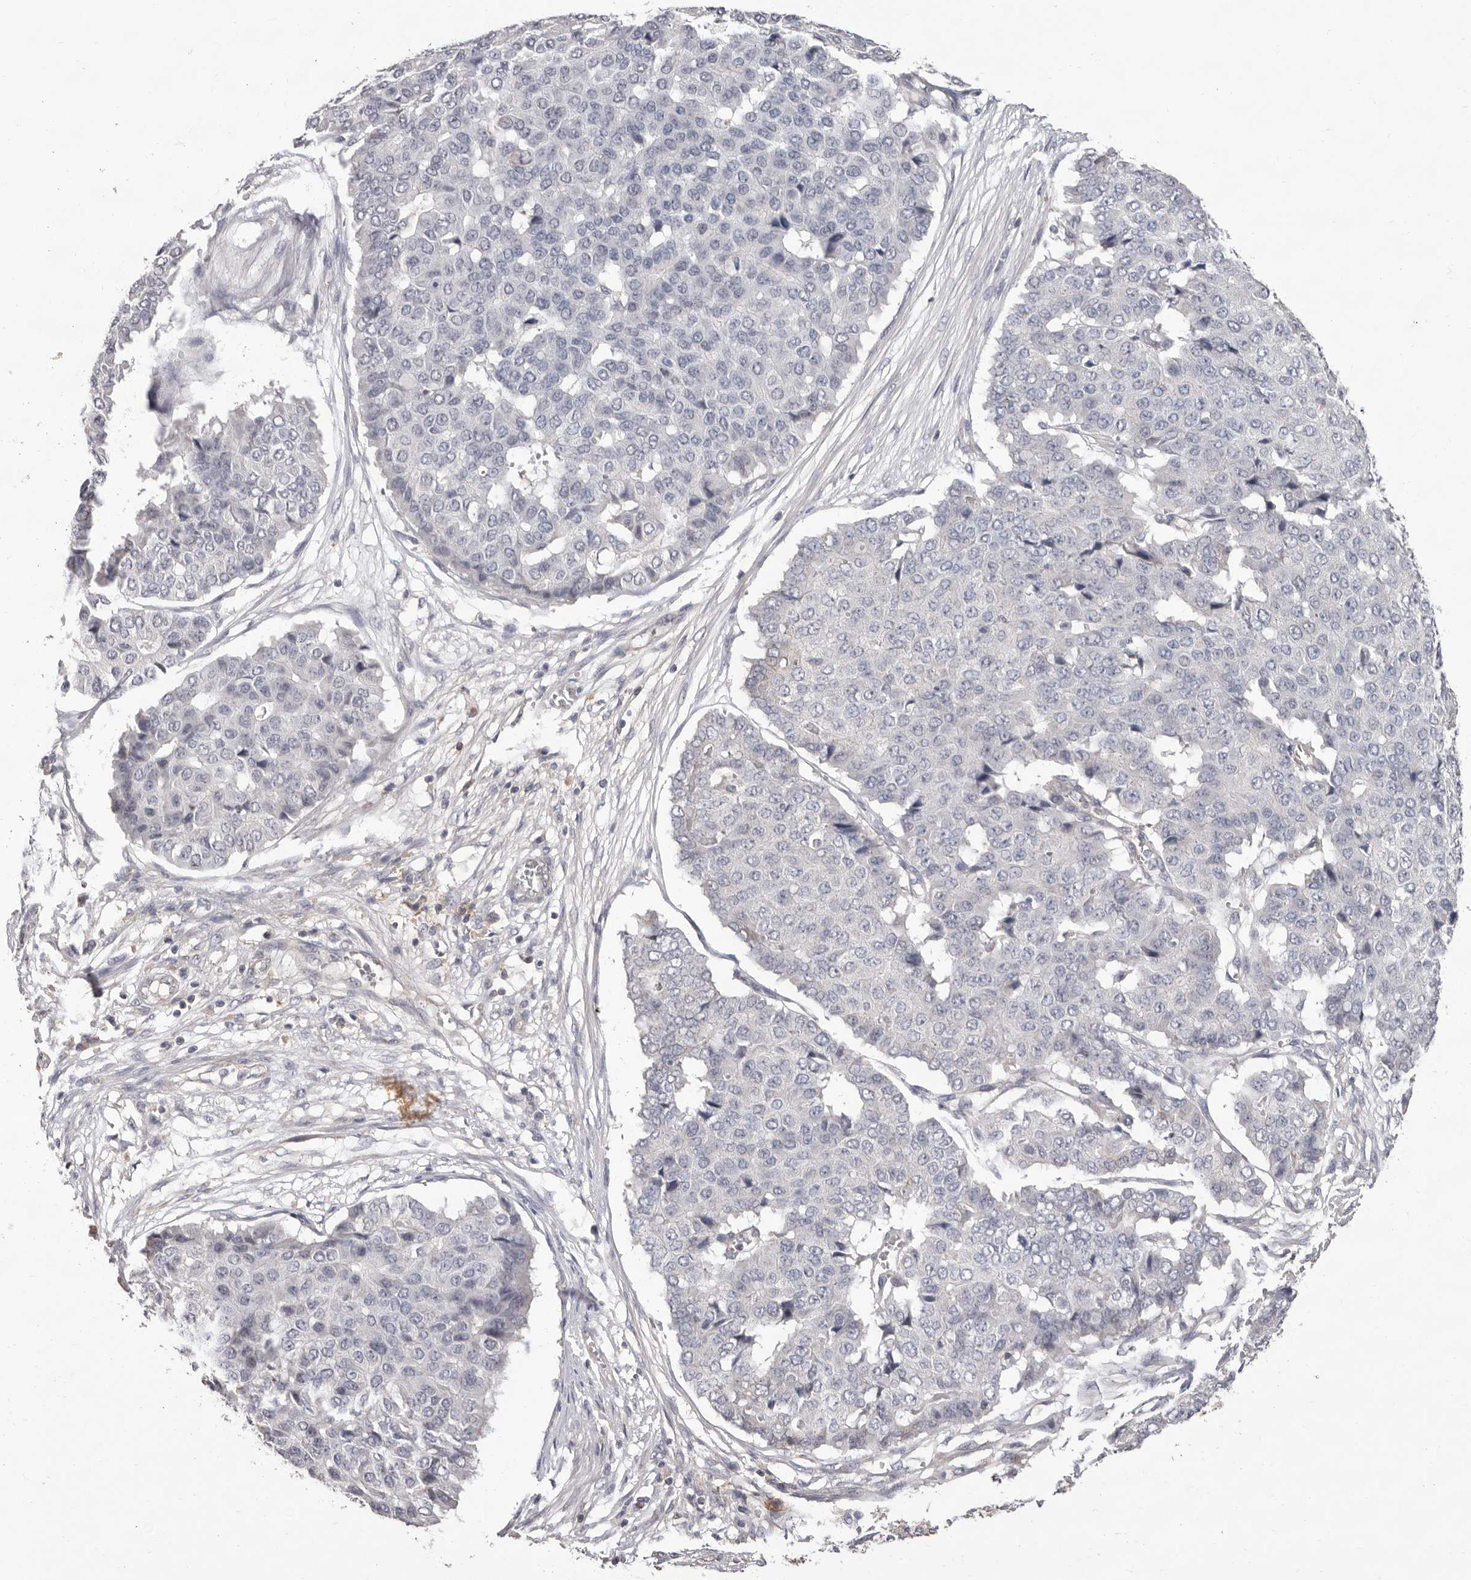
{"staining": {"intensity": "negative", "quantity": "none", "location": "none"}, "tissue": "pancreatic cancer", "cell_type": "Tumor cells", "image_type": "cancer", "snomed": [{"axis": "morphology", "description": "Adenocarcinoma, NOS"}, {"axis": "topography", "description": "Pancreas"}], "caption": "High power microscopy micrograph of an IHC histopathology image of pancreatic cancer, revealing no significant positivity in tumor cells.", "gene": "MMACHC", "patient": {"sex": "male", "age": 50}}